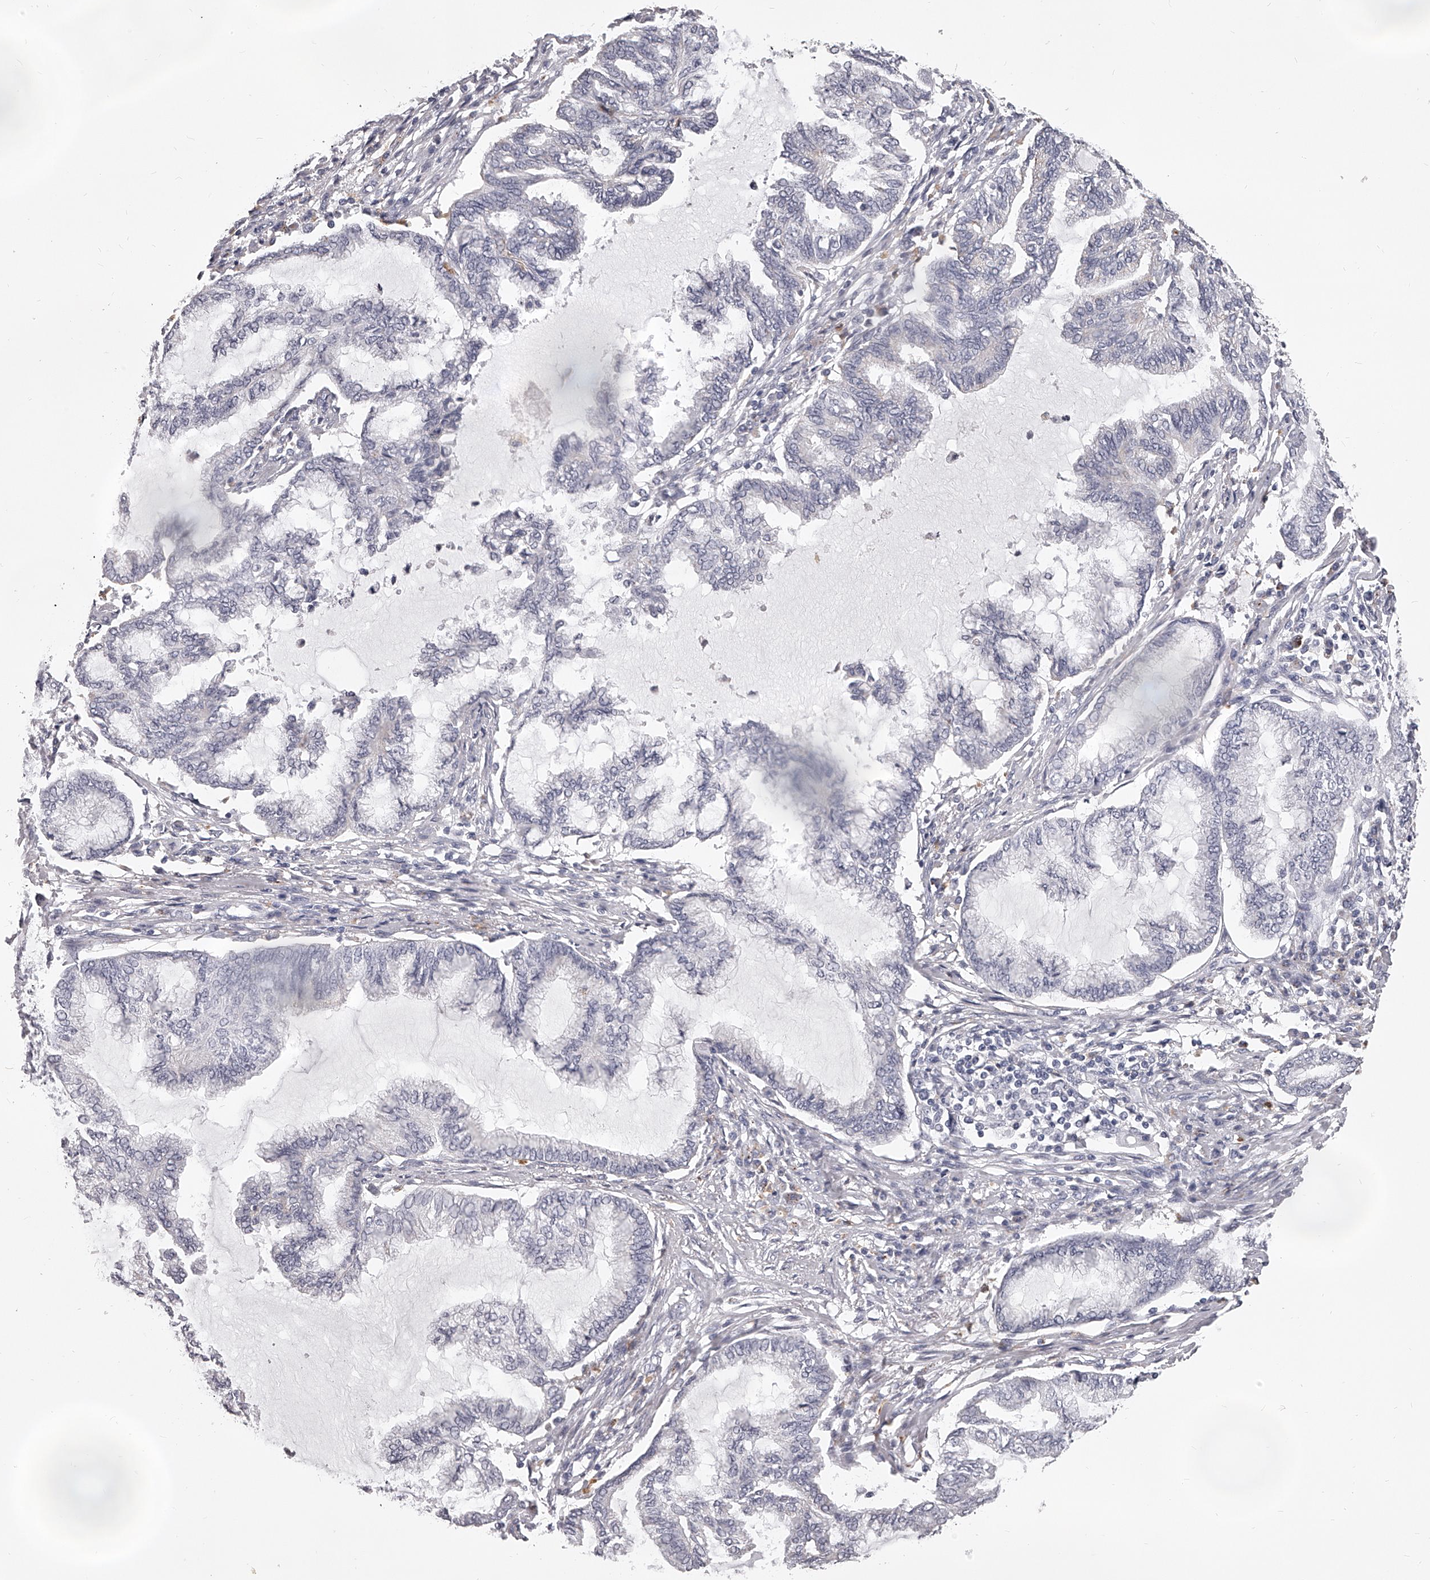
{"staining": {"intensity": "negative", "quantity": "none", "location": "none"}, "tissue": "endometrial cancer", "cell_type": "Tumor cells", "image_type": "cancer", "snomed": [{"axis": "morphology", "description": "Adenocarcinoma, NOS"}, {"axis": "topography", "description": "Endometrium"}], "caption": "The photomicrograph demonstrates no significant staining in tumor cells of endometrial adenocarcinoma. Brightfield microscopy of immunohistochemistry (IHC) stained with DAB (brown) and hematoxylin (blue), captured at high magnification.", "gene": "DMRT1", "patient": {"sex": "female", "age": 86}}